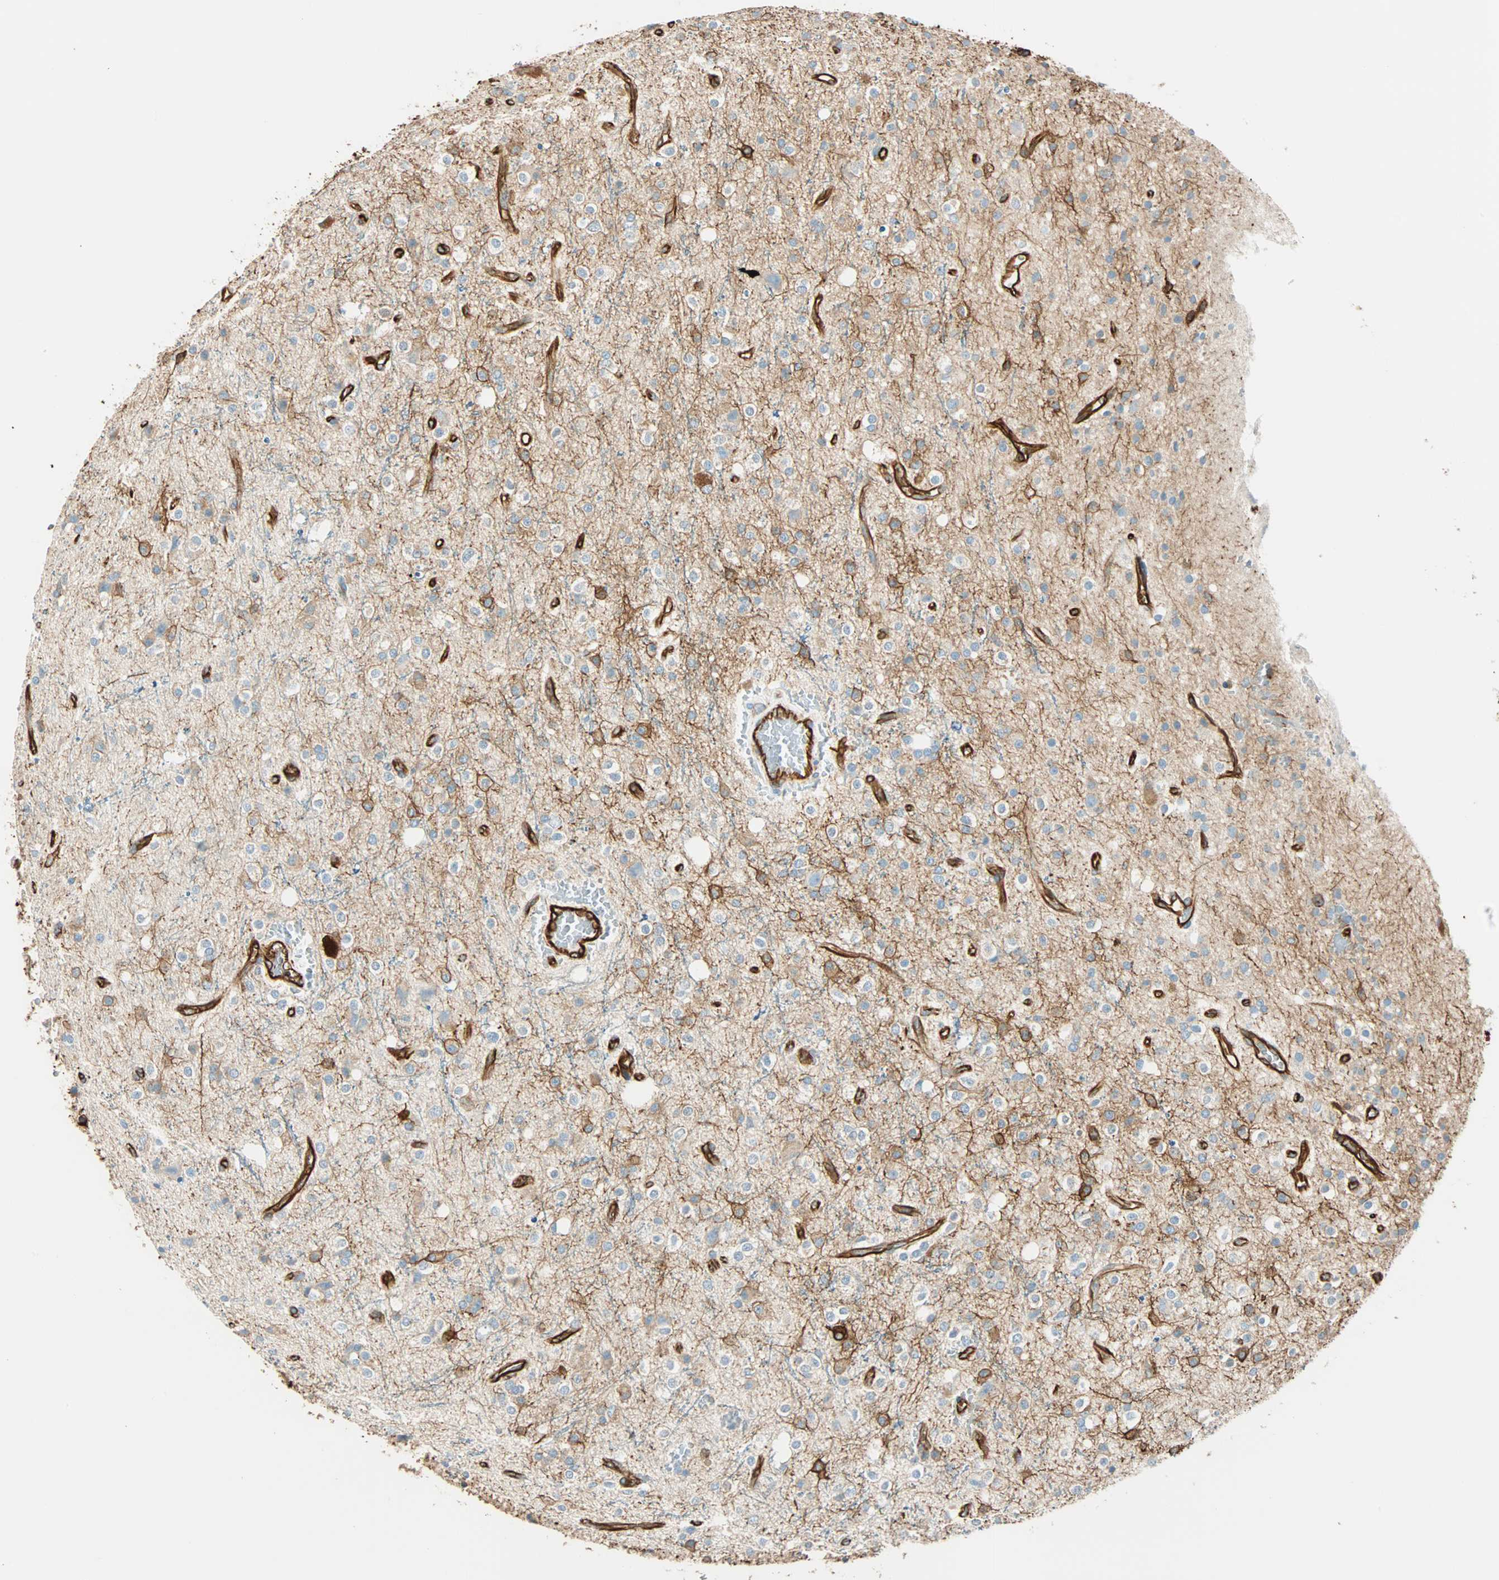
{"staining": {"intensity": "weak", "quantity": "25%-75%", "location": "cytoplasmic/membranous"}, "tissue": "glioma", "cell_type": "Tumor cells", "image_type": "cancer", "snomed": [{"axis": "morphology", "description": "Glioma, malignant, High grade"}, {"axis": "topography", "description": "Brain"}], "caption": "Malignant high-grade glioma tissue displays weak cytoplasmic/membranous positivity in about 25%-75% of tumor cells, visualized by immunohistochemistry.", "gene": "NES", "patient": {"sex": "male", "age": 47}}